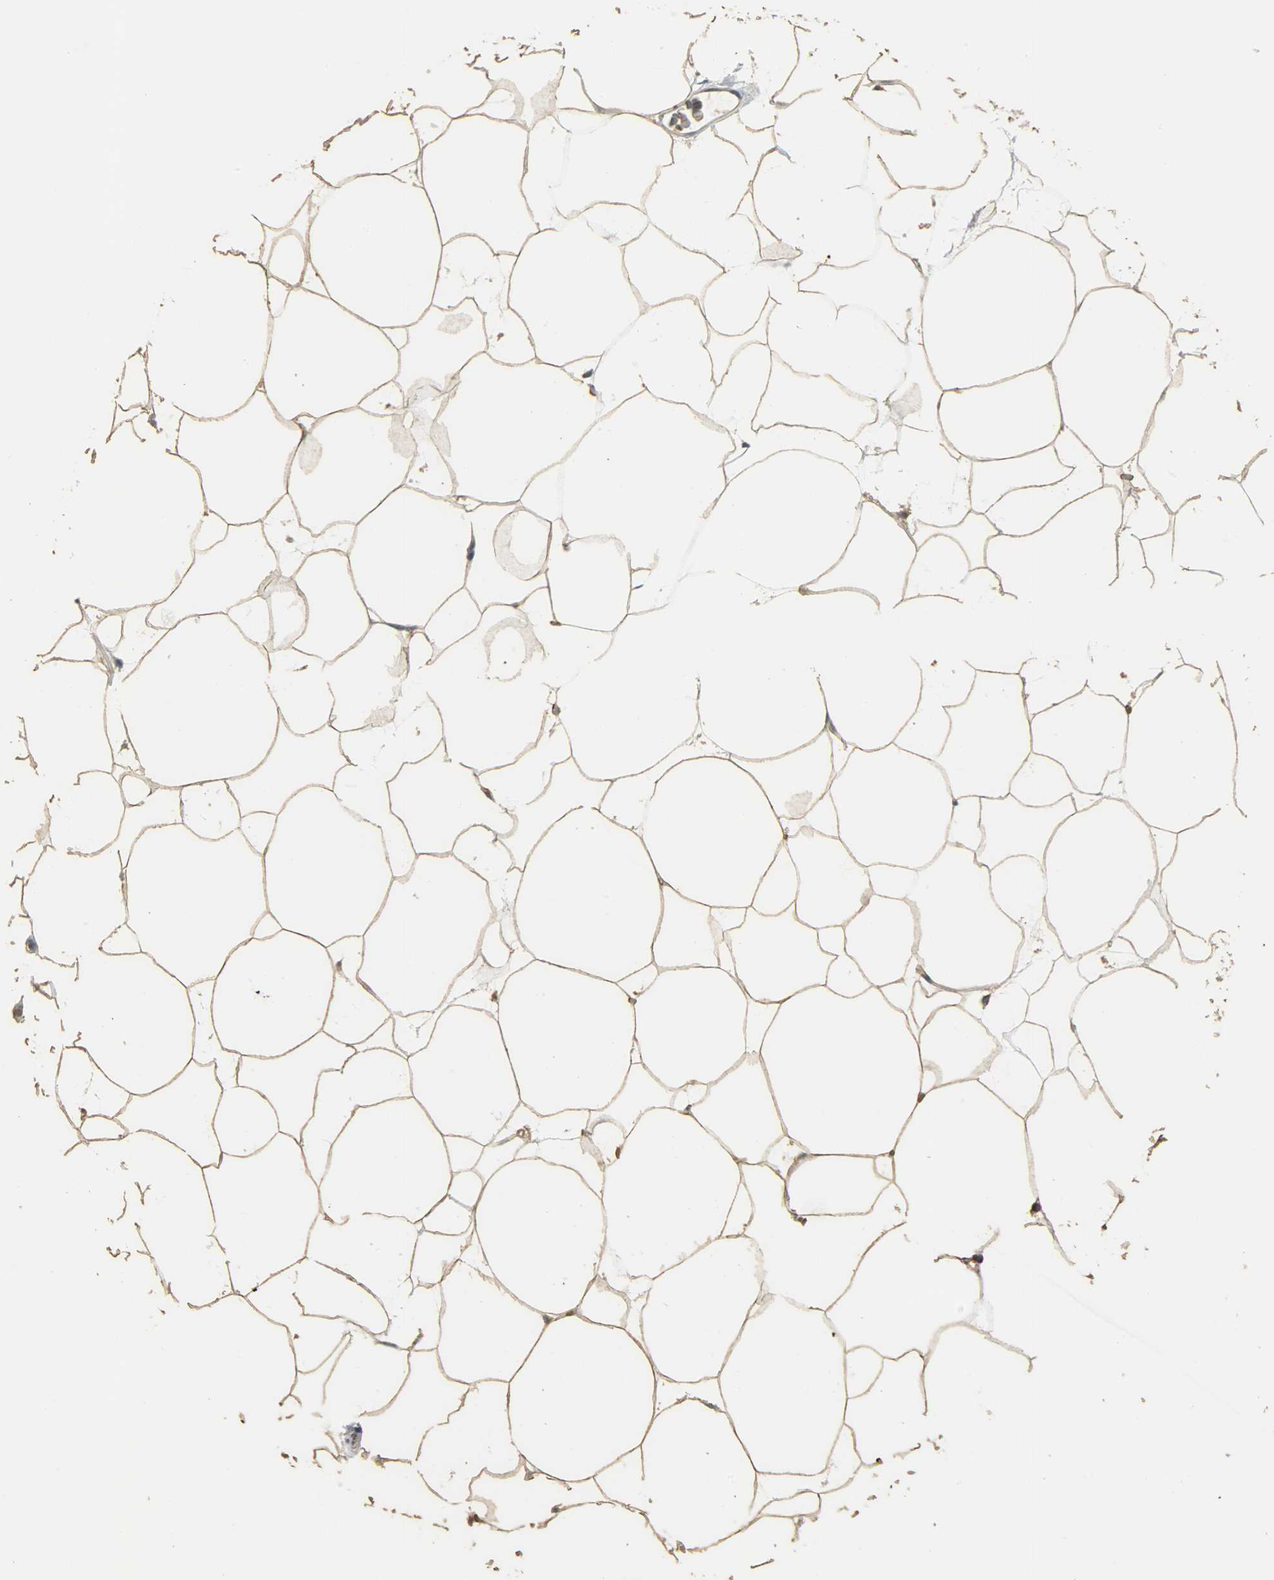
{"staining": {"intensity": "moderate", "quantity": ">75%", "location": "cytoplasmic/membranous"}, "tissue": "adipose tissue", "cell_type": "Adipocytes", "image_type": "normal", "snomed": [{"axis": "morphology", "description": "Normal tissue, NOS"}, {"axis": "morphology", "description": "Duct carcinoma"}, {"axis": "topography", "description": "Breast"}, {"axis": "topography", "description": "Adipose tissue"}], "caption": "IHC (DAB (3,3'-diaminobenzidine)) staining of normal adipose tissue displays moderate cytoplasmic/membranous protein staining in approximately >75% of adipocytes.", "gene": "PRMT5", "patient": {"sex": "female", "age": 37}}